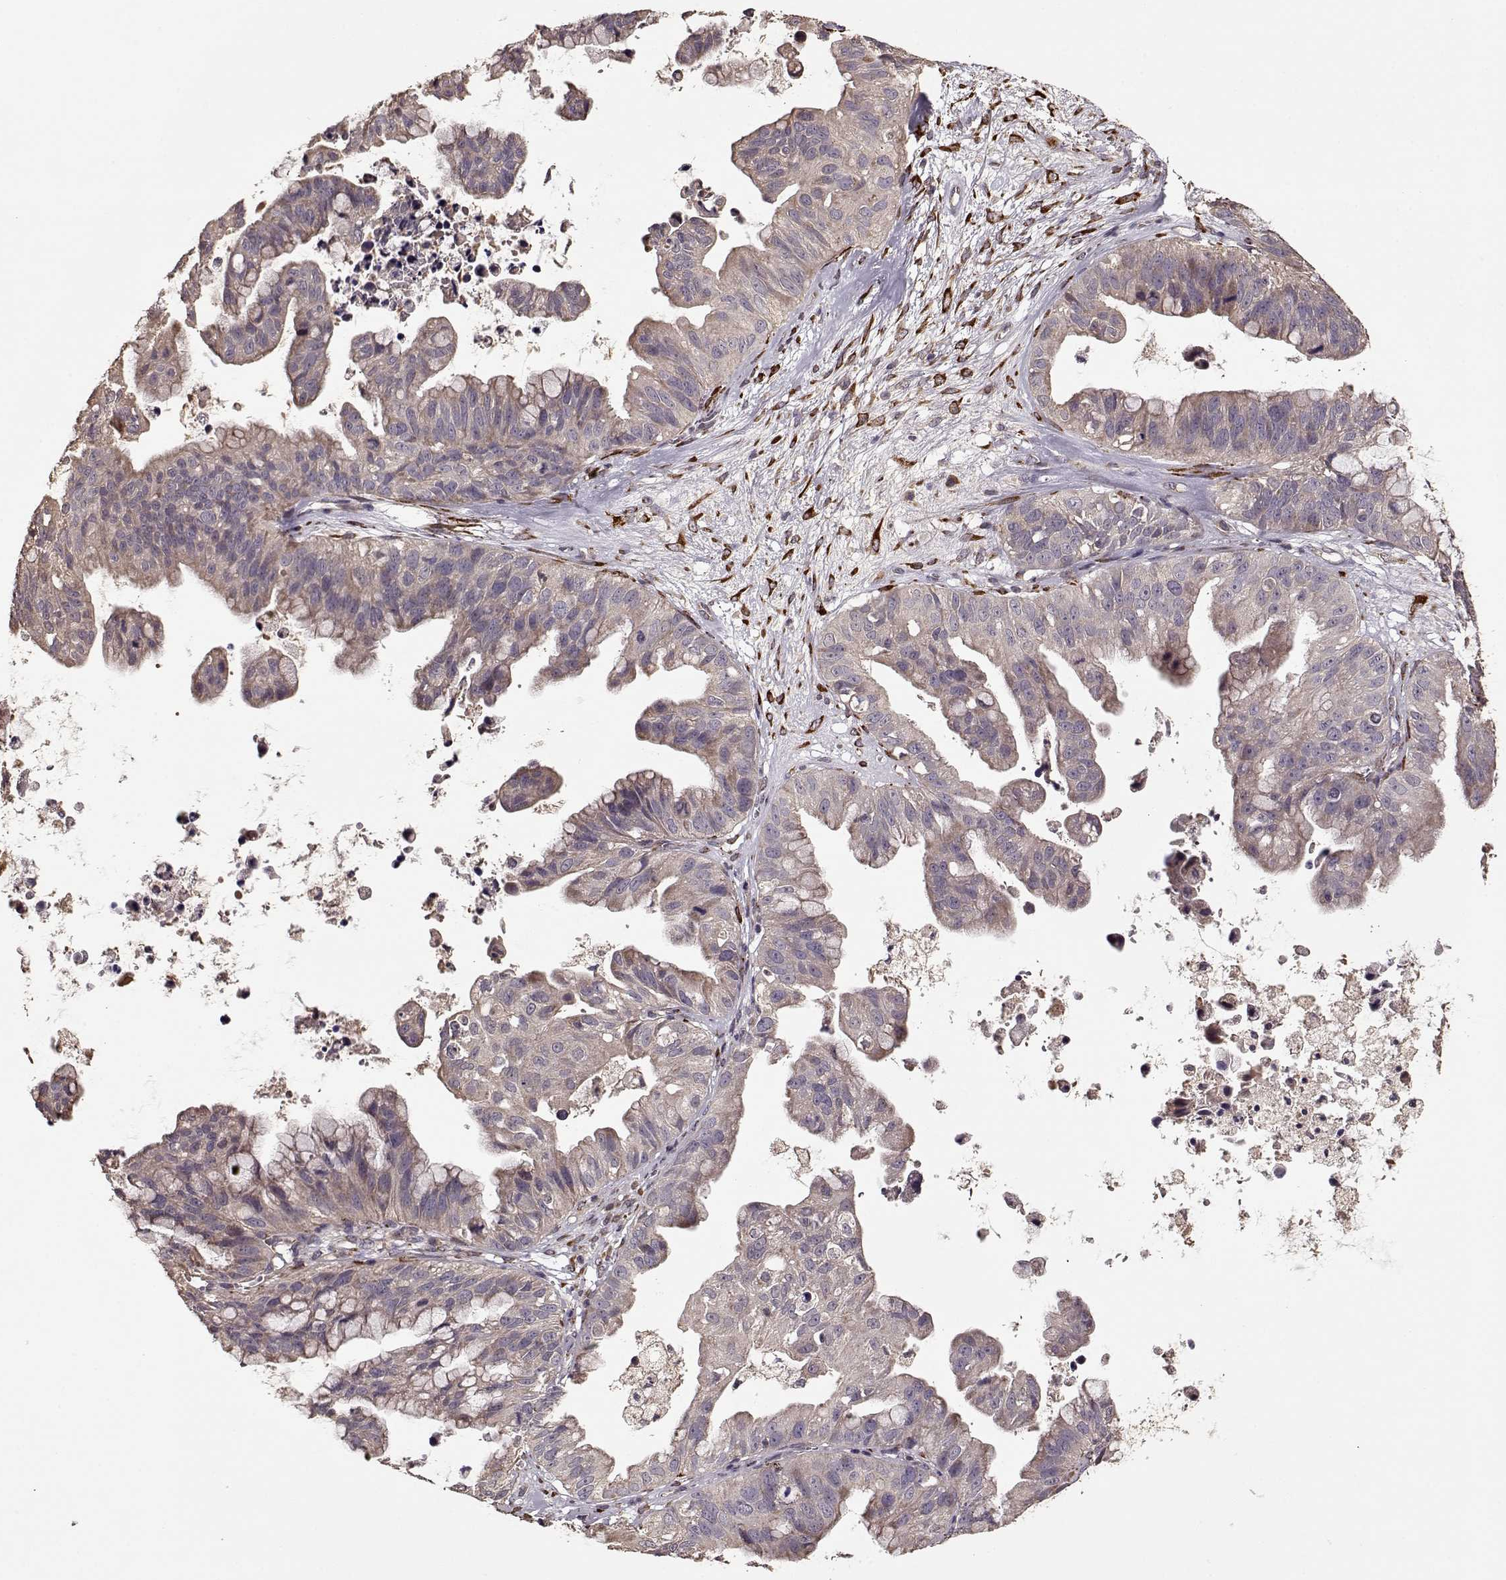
{"staining": {"intensity": "weak", "quantity": "25%-75%", "location": "cytoplasmic/membranous"}, "tissue": "ovarian cancer", "cell_type": "Tumor cells", "image_type": "cancer", "snomed": [{"axis": "morphology", "description": "Cystadenocarcinoma, mucinous, NOS"}, {"axis": "topography", "description": "Ovary"}], "caption": "Mucinous cystadenocarcinoma (ovarian) tissue shows weak cytoplasmic/membranous expression in approximately 25%-75% of tumor cells, visualized by immunohistochemistry.", "gene": "IMMP1L", "patient": {"sex": "female", "age": 76}}